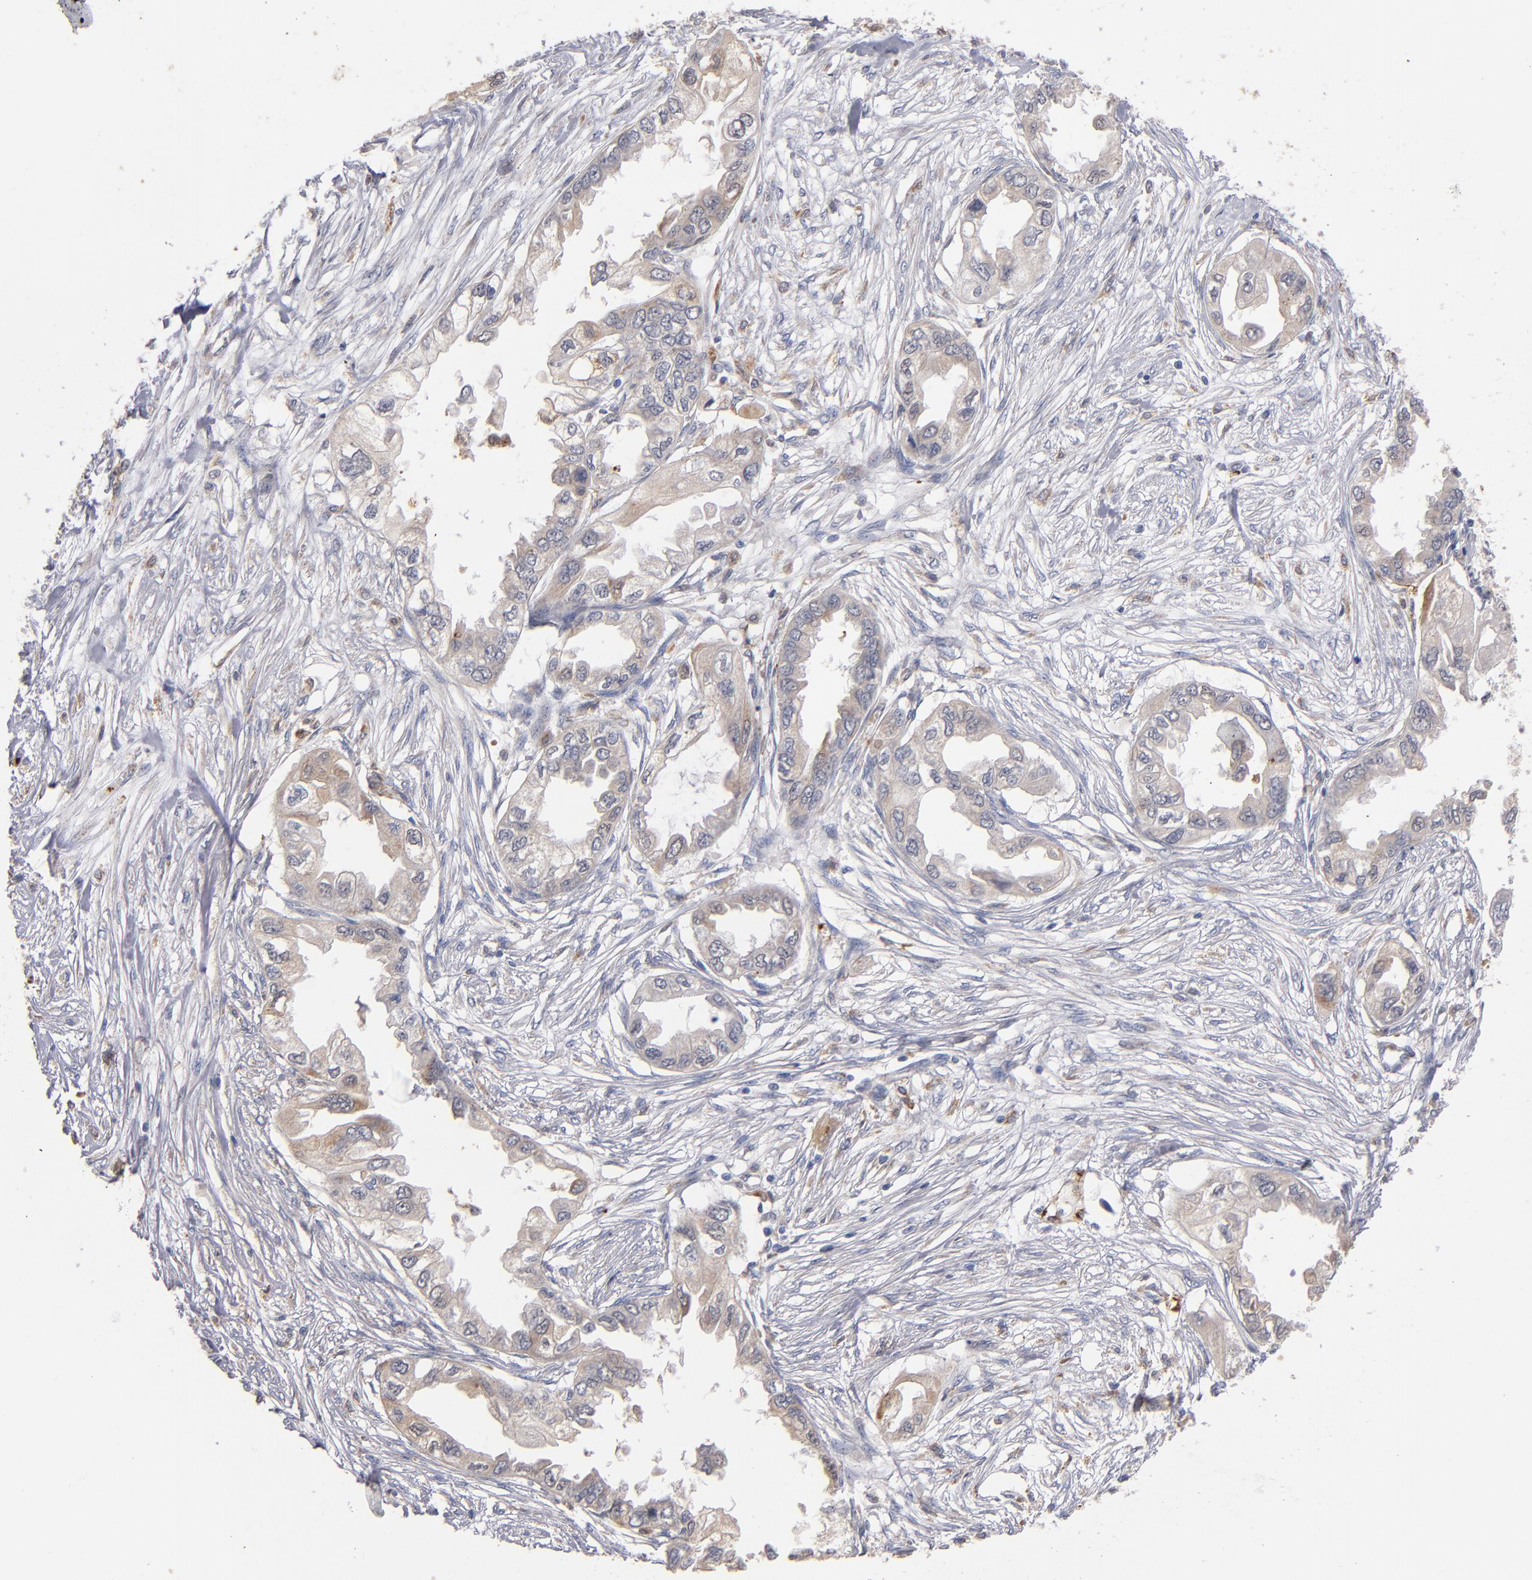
{"staining": {"intensity": "weak", "quantity": ">75%", "location": "cytoplasmic/membranous"}, "tissue": "endometrial cancer", "cell_type": "Tumor cells", "image_type": "cancer", "snomed": [{"axis": "morphology", "description": "Adenocarcinoma, NOS"}, {"axis": "topography", "description": "Endometrium"}], "caption": "Endometrial adenocarcinoma stained with immunohistochemistry (IHC) reveals weak cytoplasmic/membranous staining in about >75% of tumor cells.", "gene": "SELP", "patient": {"sex": "female", "age": 67}}